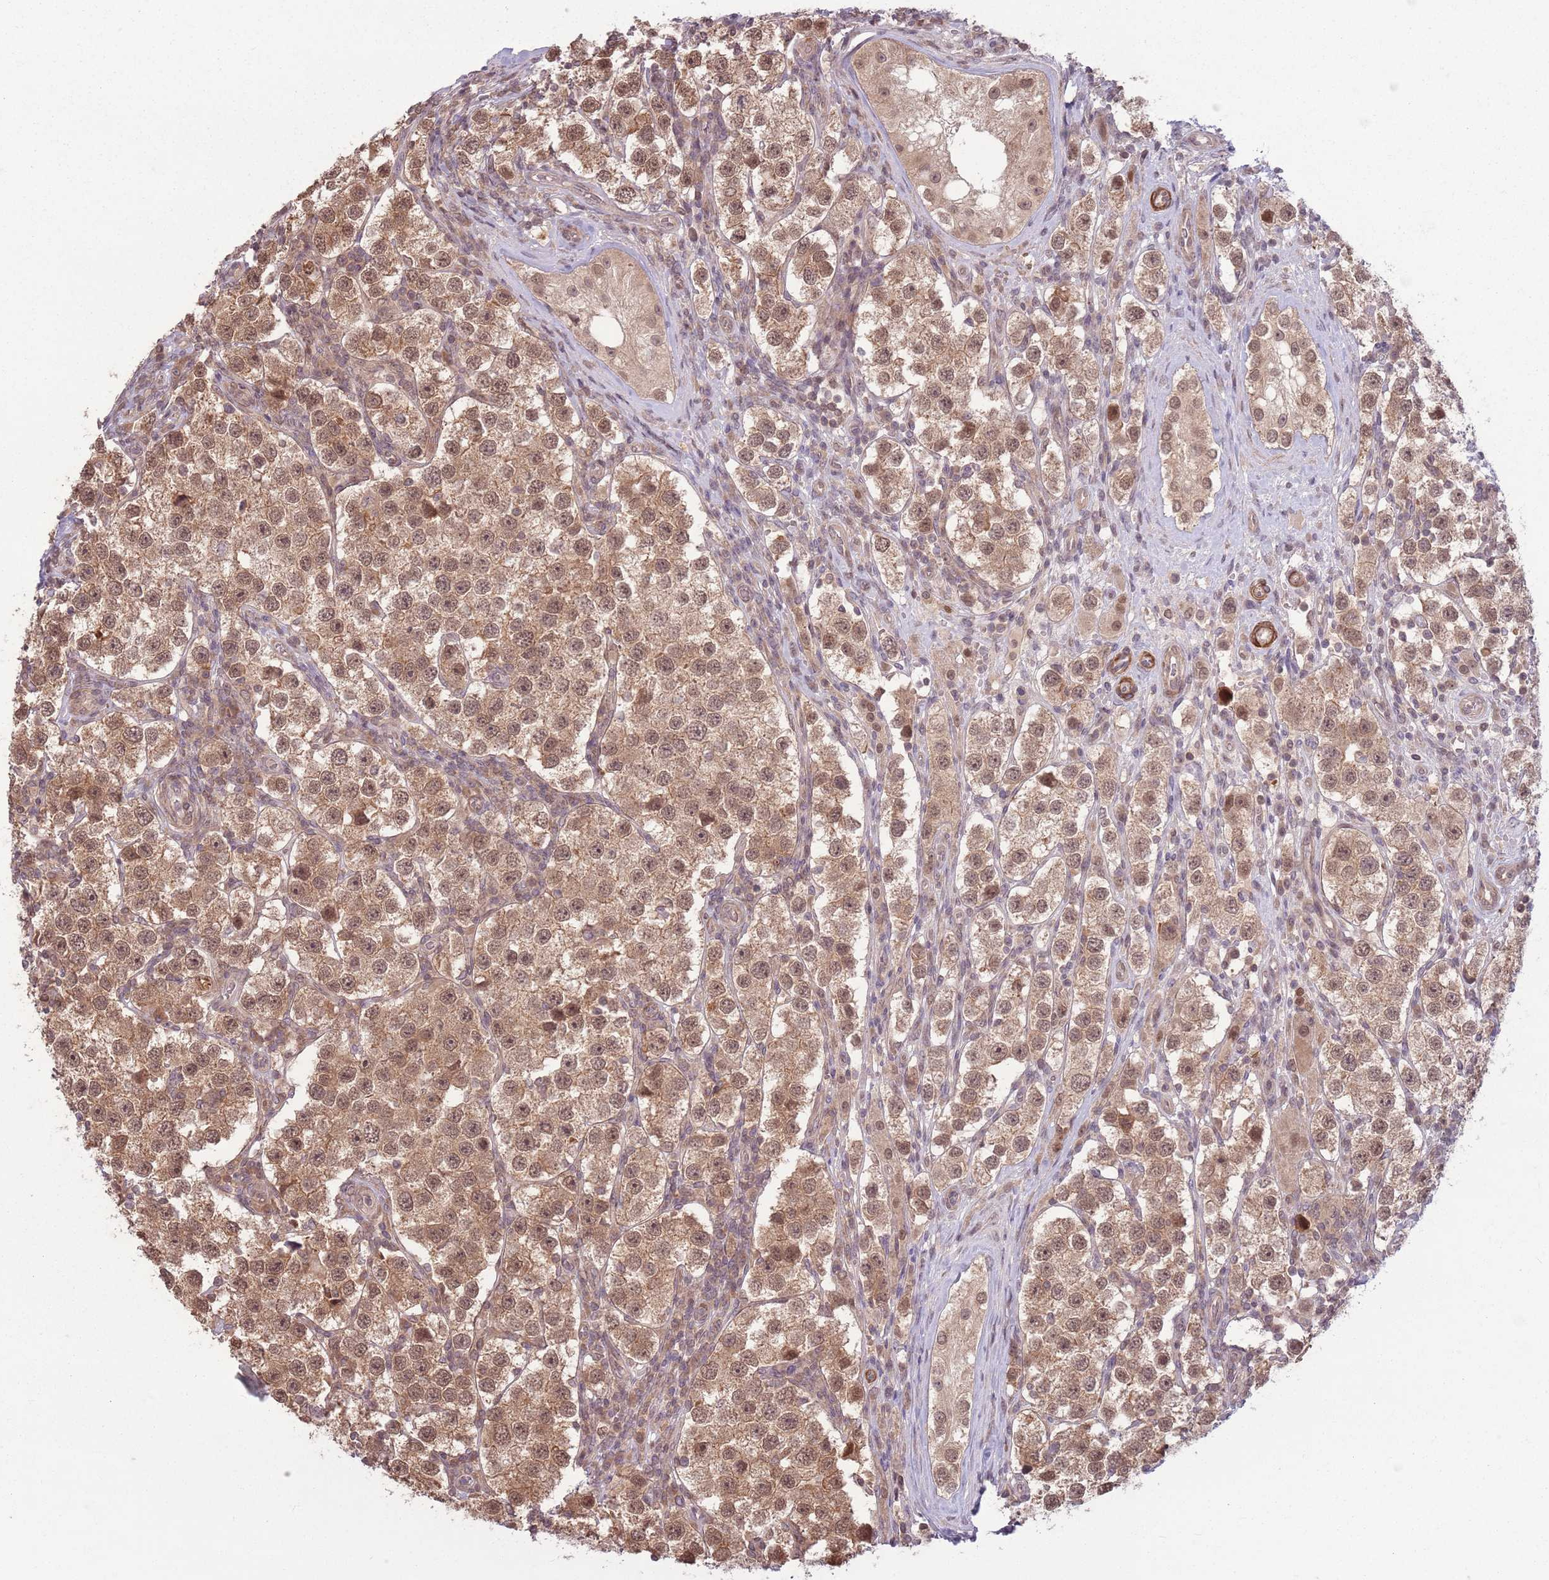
{"staining": {"intensity": "moderate", "quantity": ">75%", "location": "cytoplasmic/membranous,nuclear"}, "tissue": "testis cancer", "cell_type": "Tumor cells", "image_type": "cancer", "snomed": [{"axis": "morphology", "description": "Seminoma, NOS"}, {"axis": "topography", "description": "Testis"}], "caption": "Tumor cells display moderate cytoplasmic/membranous and nuclear positivity in about >75% of cells in testis seminoma. (brown staining indicates protein expression, while blue staining denotes nuclei).", "gene": "CCDC154", "patient": {"sex": "male", "age": 37}}